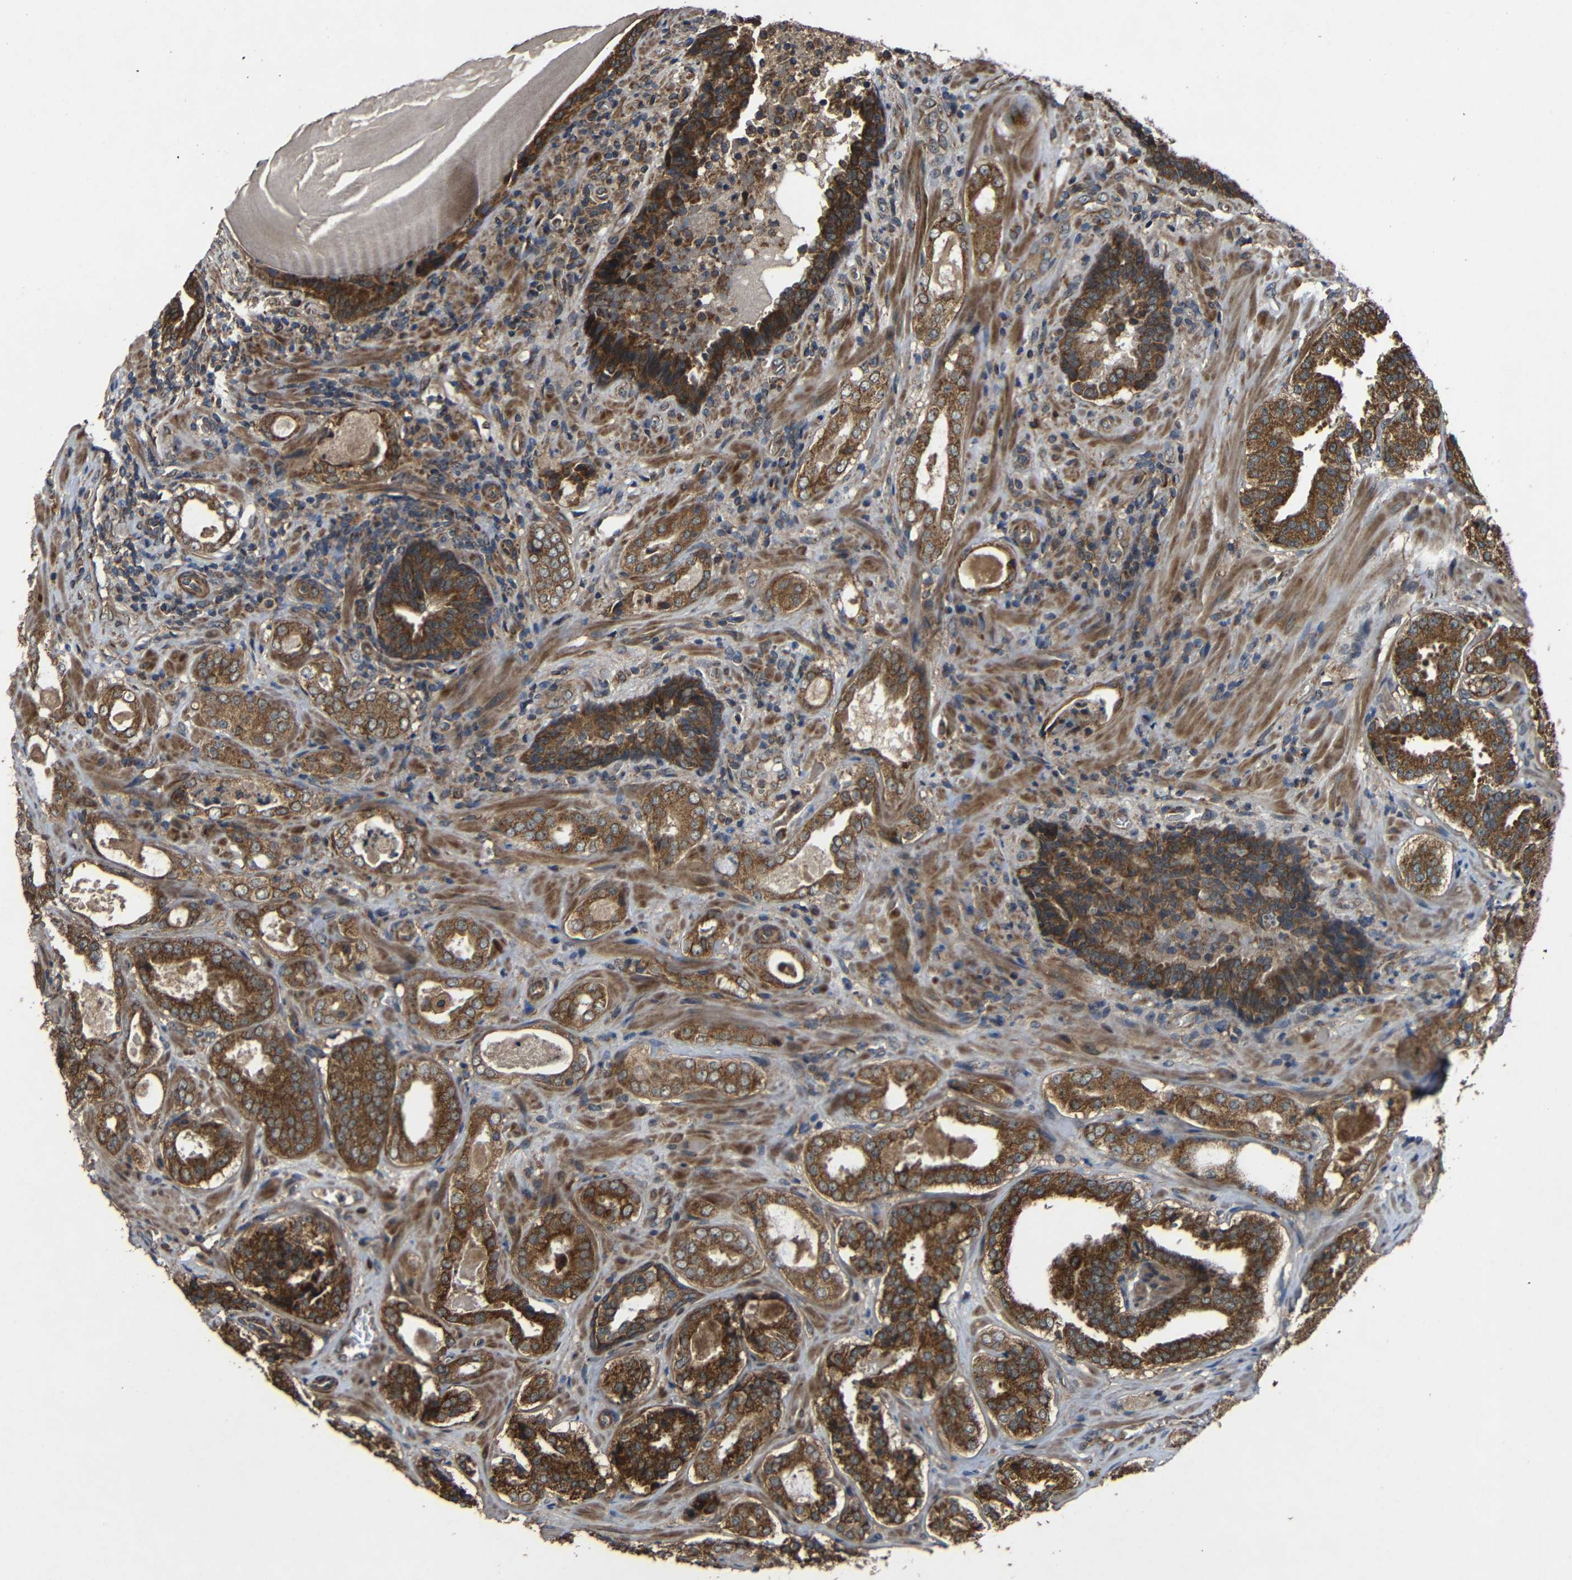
{"staining": {"intensity": "strong", "quantity": ">75%", "location": "cytoplasmic/membranous"}, "tissue": "prostate cancer", "cell_type": "Tumor cells", "image_type": "cancer", "snomed": [{"axis": "morphology", "description": "Adenocarcinoma, High grade"}, {"axis": "topography", "description": "Prostate"}], "caption": "IHC photomicrograph of human prostate cancer (adenocarcinoma (high-grade)) stained for a protein (brown), which demonstrates high levels of strong cytoplasmic/membranous positivity in approximately >75% of tumor cells.", "gene": "C1GALT1", "patient": {"sex": "male", "age": 60}}